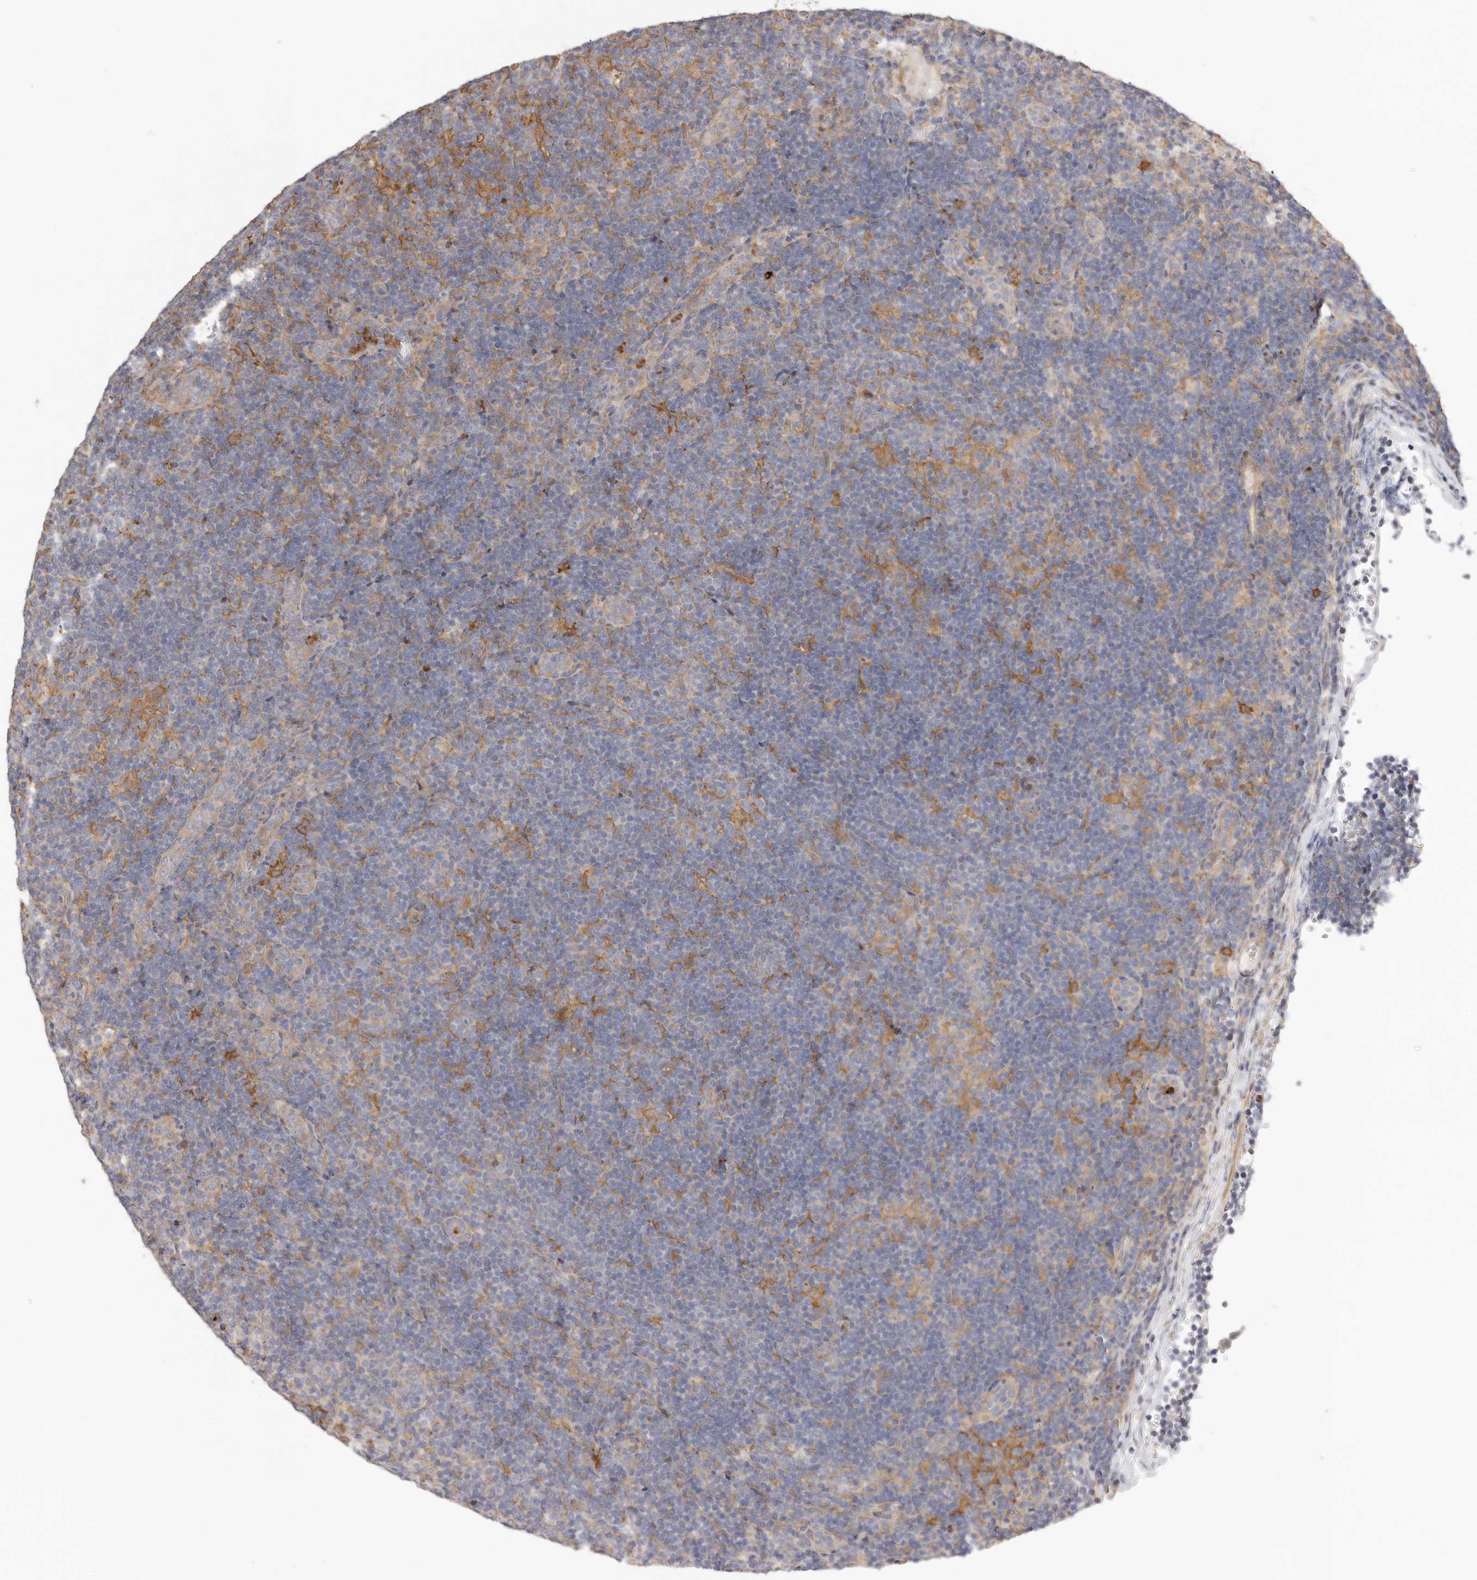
{"staining": {"intensity": "weak", "quantity": "25%-75%", "location": "cytoplasmic/membranous"}, "tissue": "lymphoma", "cell_type": "Tumor cells", "image_type": "cancer", "snomed": [{"axis": "morphology", "description": "Hodgkin's disease, NOS"}, {"axis": "topography", "description": "Lymph node"}], "caption": "Protein analysis of Hodgkin's disease tissue displays weak cytoplasmic/membranous expression in approximately 25%-75% of tumor cells. The staining was performed using DAB, with brown indicating positive protein expression. Nuclei are stained blue with hematoxylin.", "gene": "MSRB2", "patient": {"sex": "female", "age": 57}}